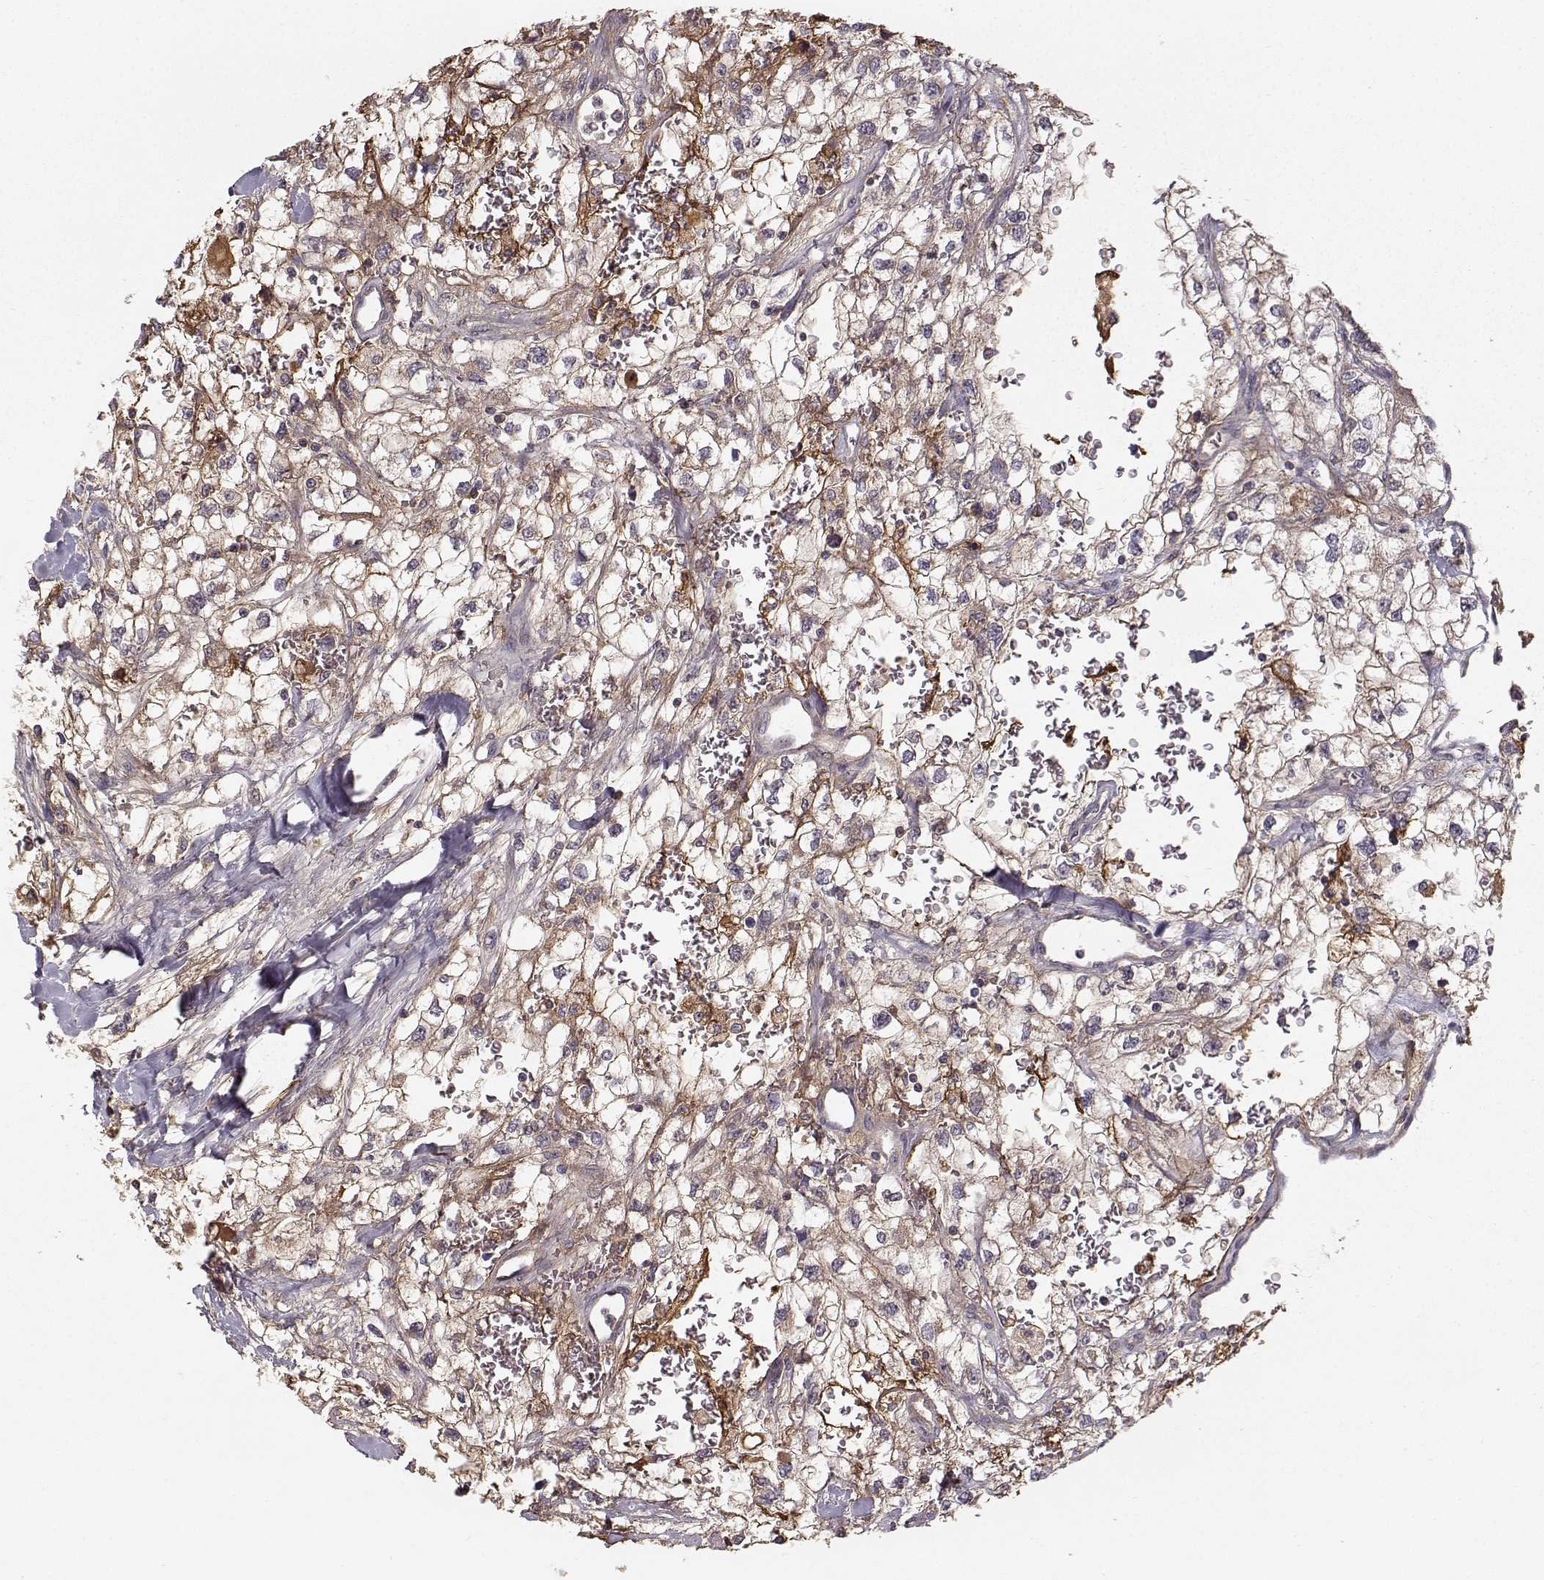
{"staining": {"intensity": "negative", "quantity": "none", "location": "none"}, "tissue": "renal cancer", "cell_type": "Tumor cells", "image_type": "cancer", "snomed": [{"axis": "morphology", "description": "Adenocarcinoma, NOS"}, {"axis": "topography", "description": "Kidney"}], "caption": "DAB (3,3'-diaminobenzidine) immunohistochemical staining of renal cancer shows no significant staining in tumor cells.", "gene": "WNT6", "patient": {"sex": "male", "age": 59}}